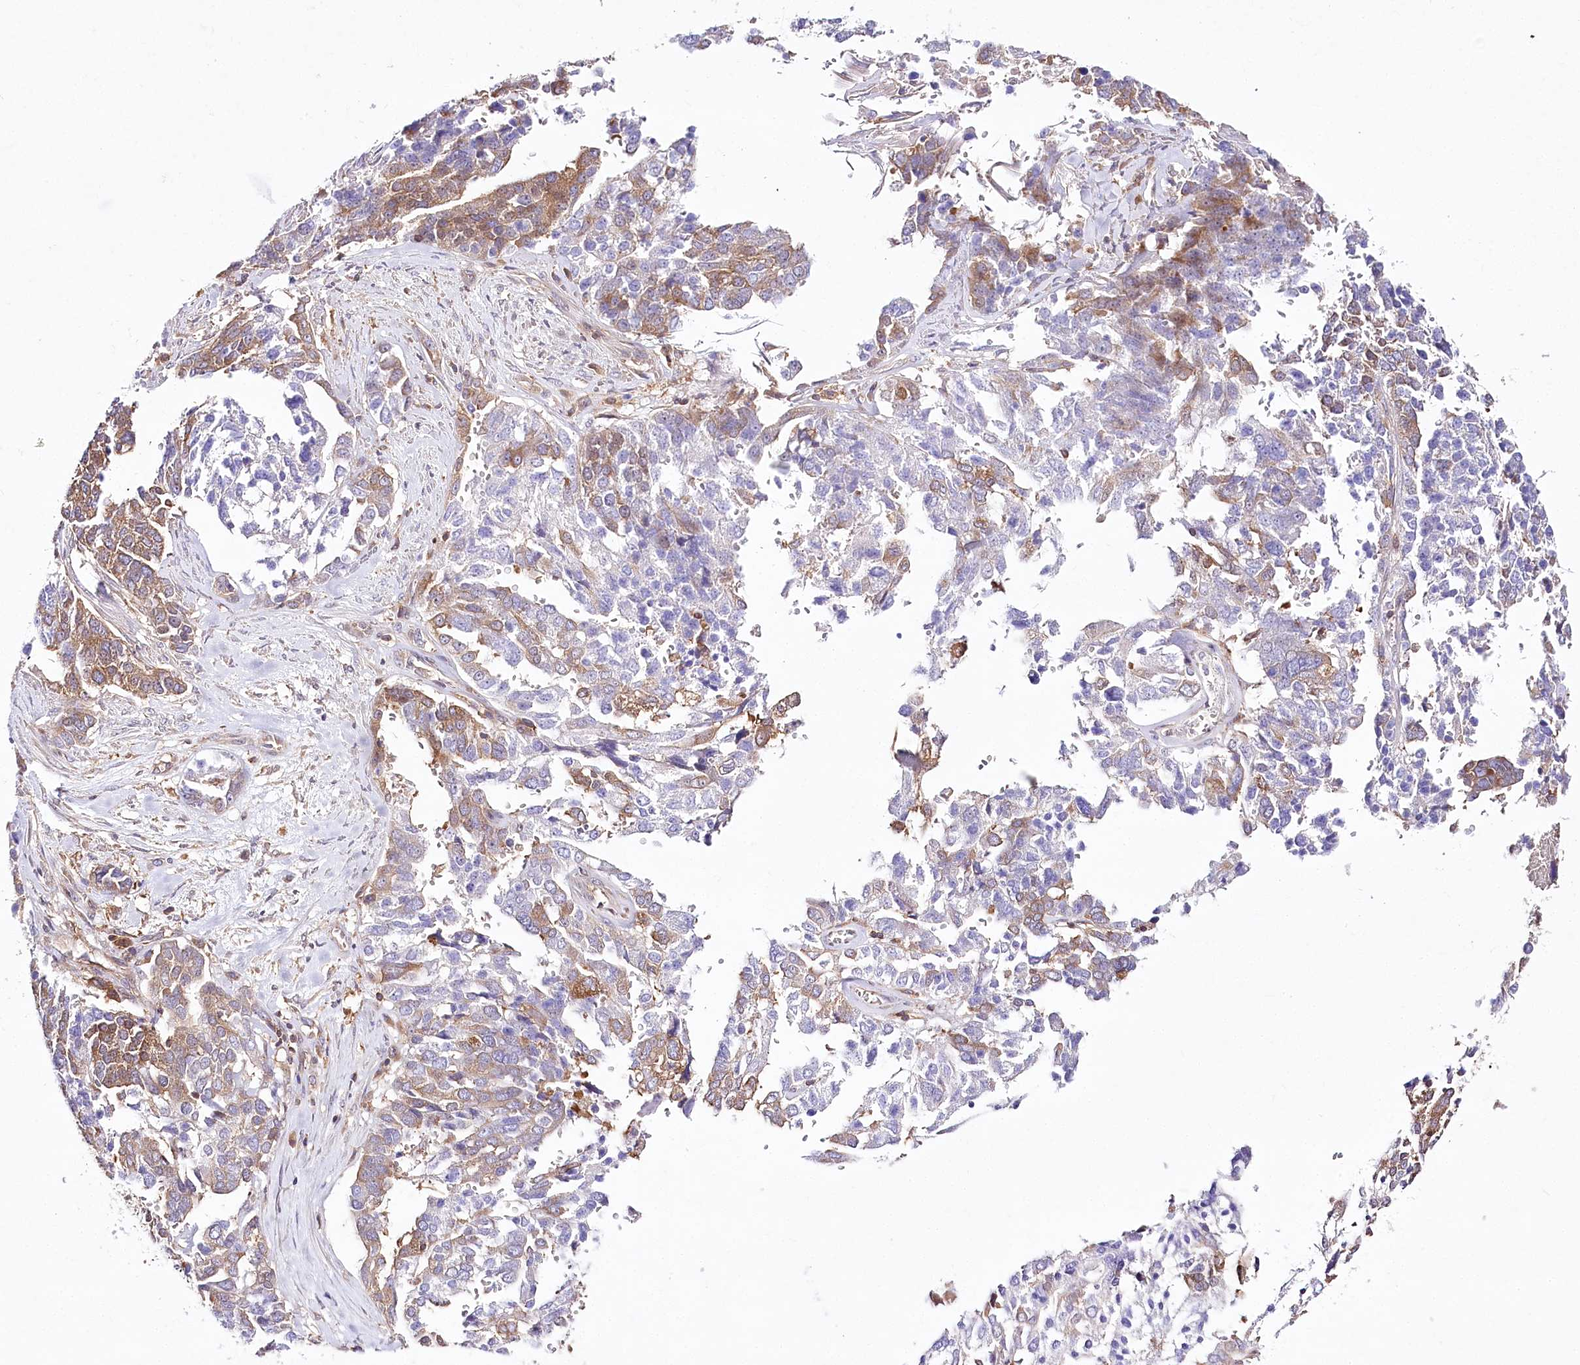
{"staining": {"intensity": "moderate", "quantity": "25%-75%", "location": "cytoplasmic/membranous"}, "tissue": "ovarian cancer", "cell_type": "Tumor cells", "image_type": "cancer", "snomed": [{"axis": "morphology", "description": "Cystadenocarcinoma, serous, NOS"}, {"axis": "topography", "description": "Ovary"}], "caption": "Moderate cytoplasmic/membranous expression for a protein is identified in about 25%-75% of tumor cells of ovarian cancer using immunohistochemistry (IHC).", "gene": "ABRAXAS2", "patient": {"sex": "female", "age": 44}}